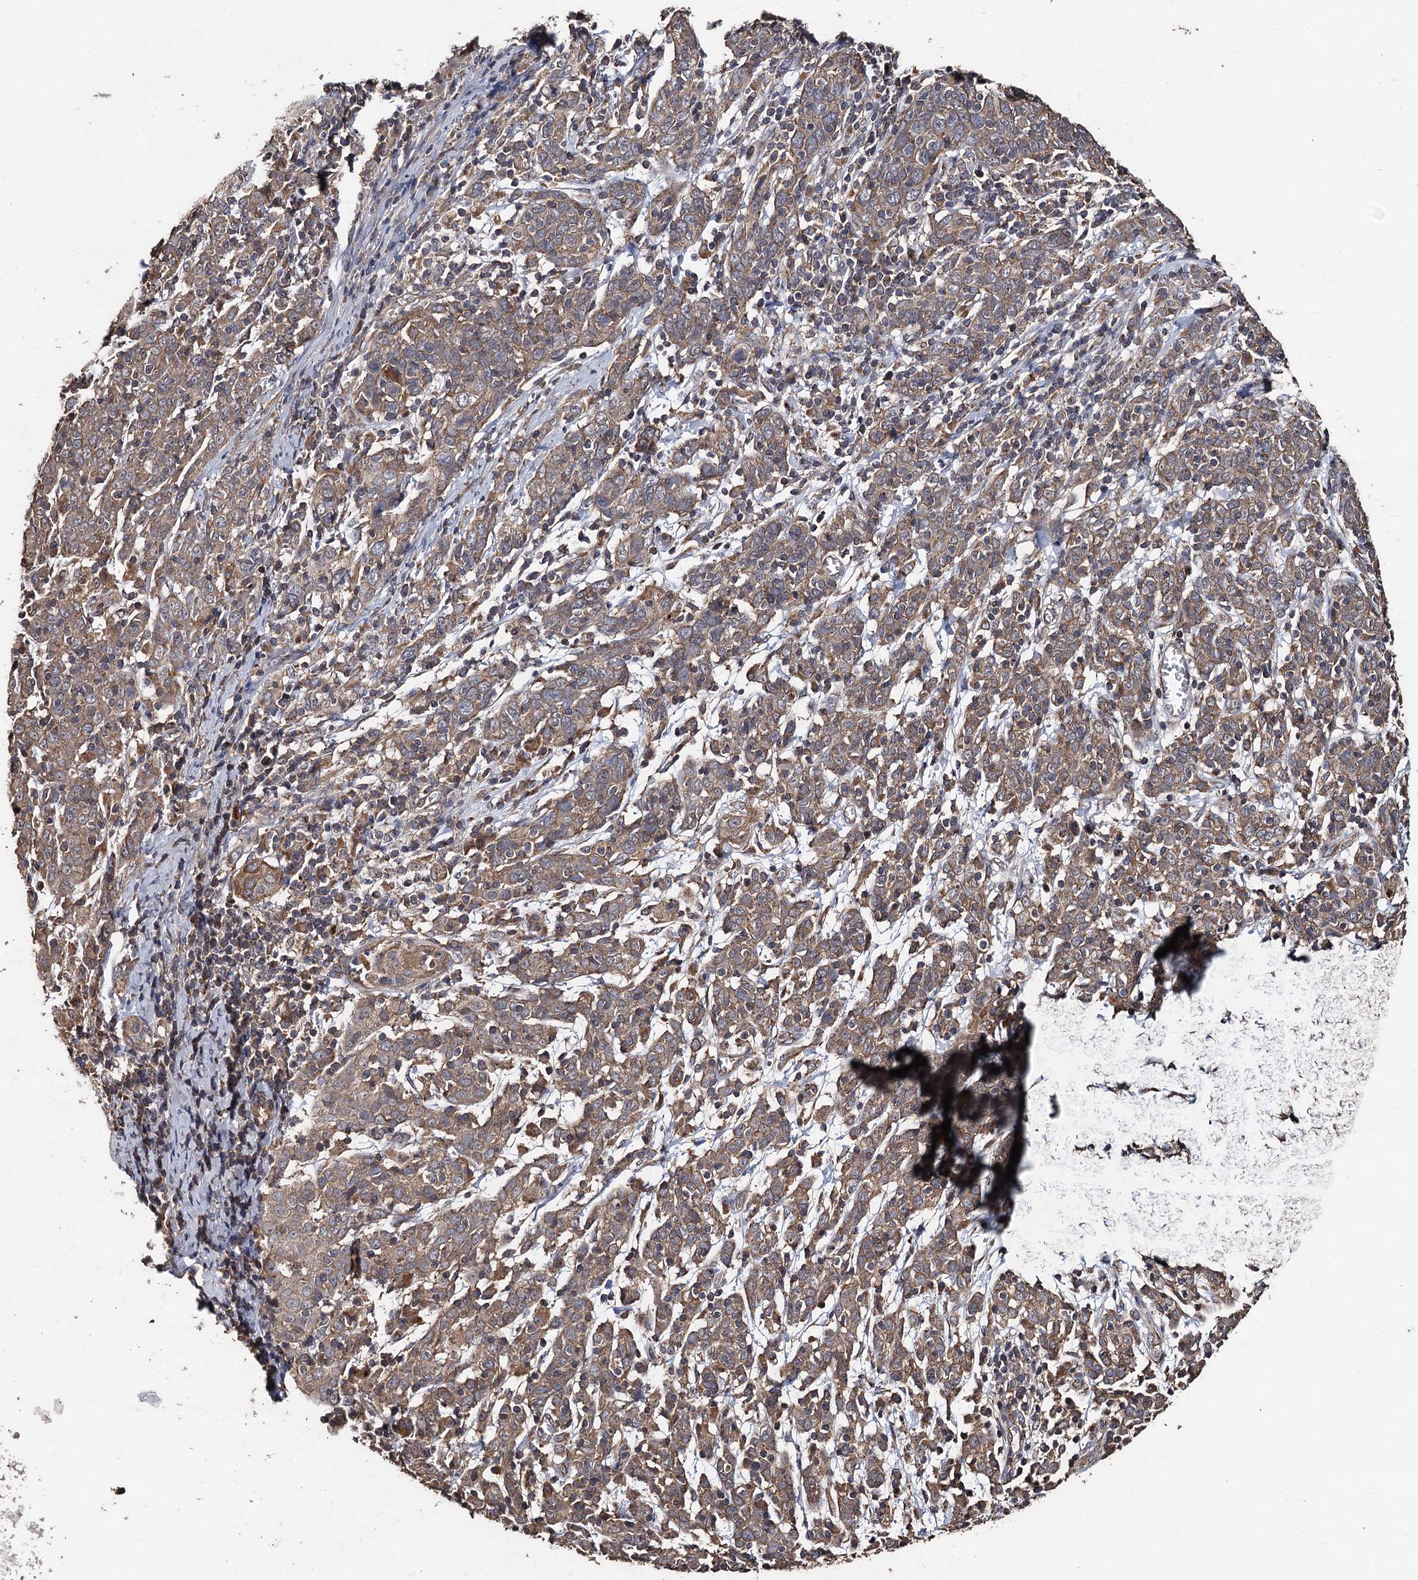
{"staining": {"intensity": "moderate", "quantity": ">75%", "location": "cytoplasmic/membranous"}, "tissue": "cervical cancer", "cell_type": "Tumor cells", "image_type": "cancer", "snomed": [{"axis": "morphology", "description": "Squamous cell carcinoma, NOS"}, {"axis": "topography", "description": "Cervix"}], "caption": "This is a histology image of immunohistochemistry staining of cervical cancer (squamous cell carcinoma), which shows moderate staining in the cytoplasmic/membranous of tumor cells.", "gene": "PPTC7", "patient": {"sex": "female", "age": 67}}